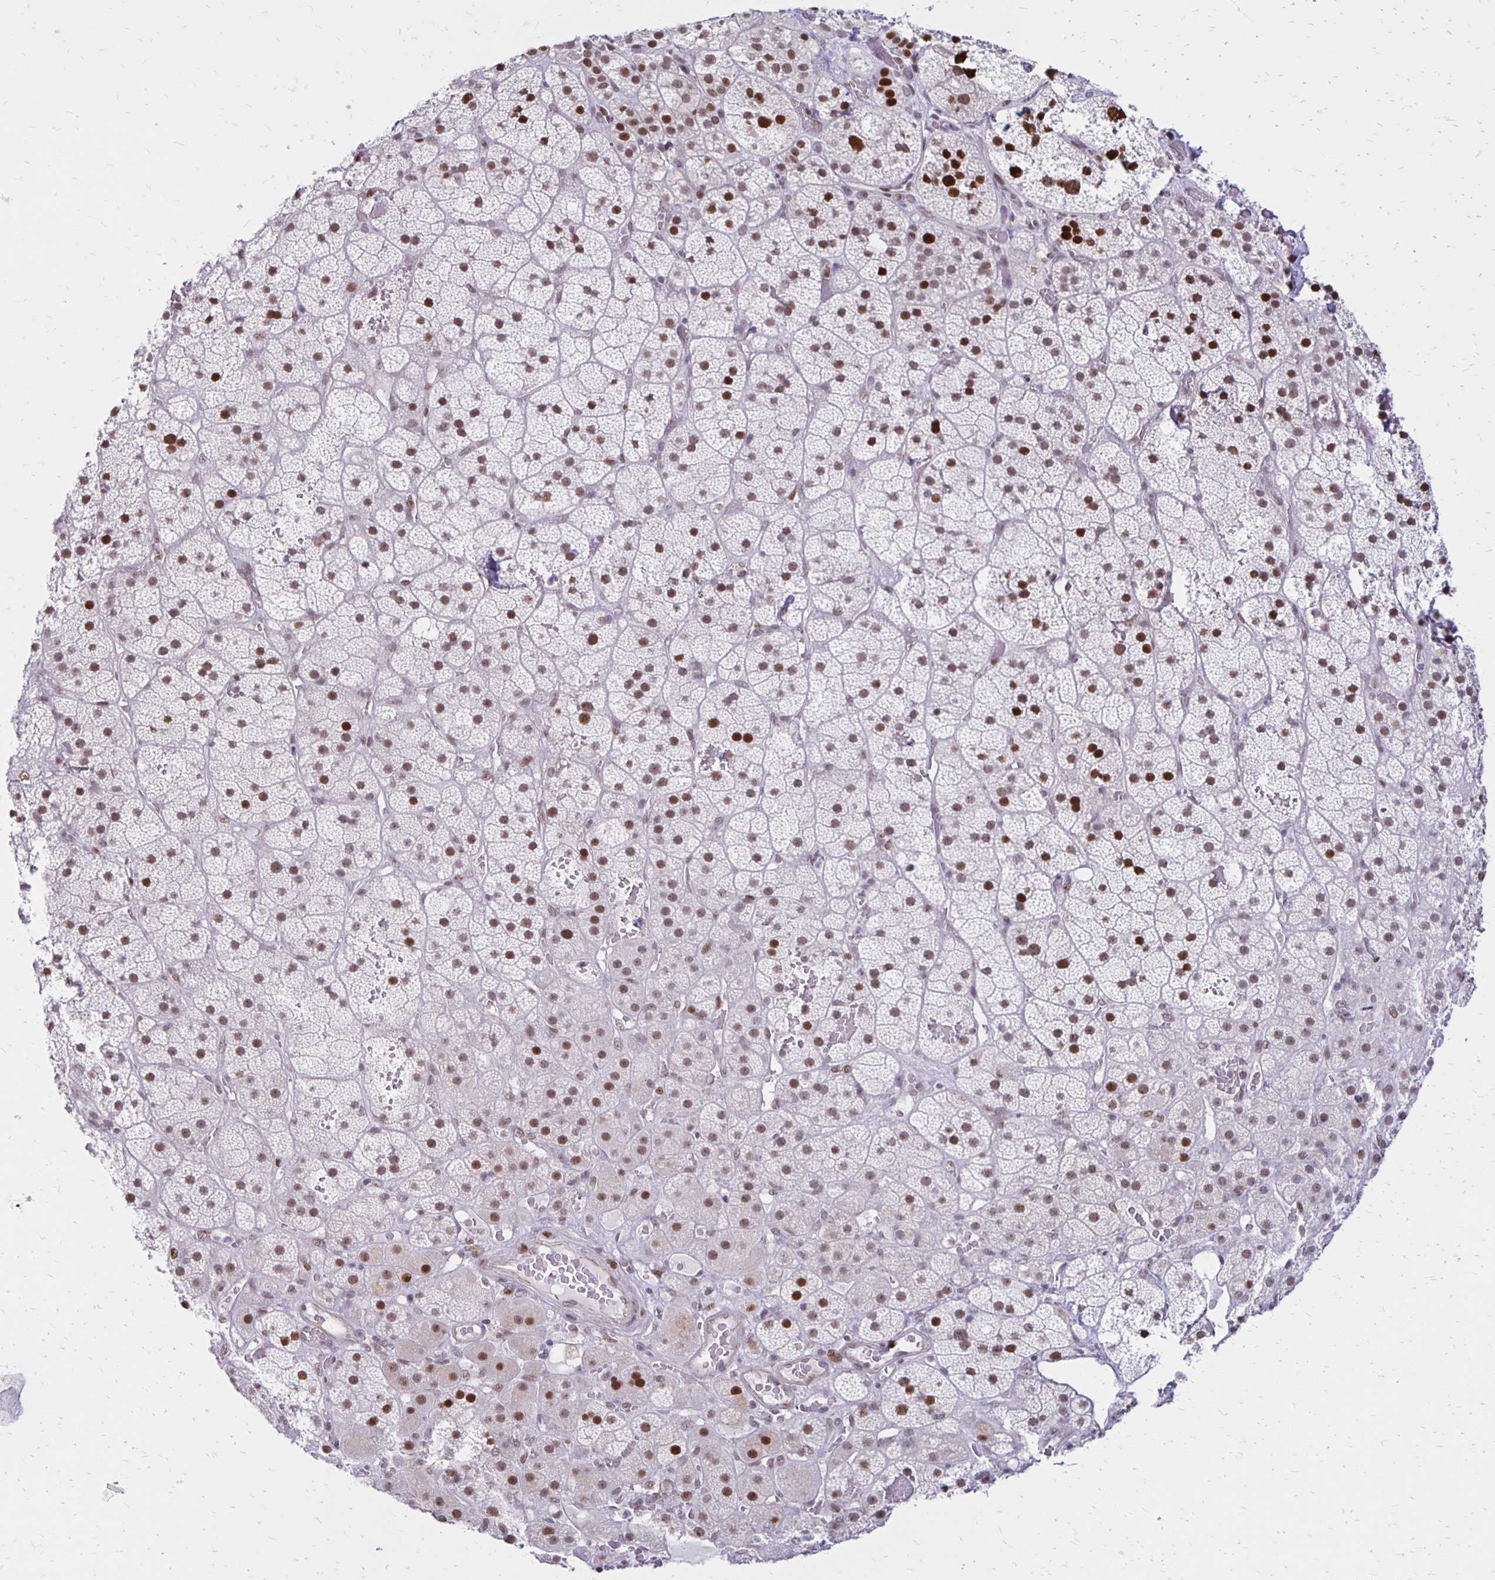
{"staining": {"intensity": "moderate", "quantity": ">75%", "location": "nuclear"}, "tissue": "adrenal gland", "cell_type": "Glandular cells", "image_type": "normal", "snomed": [{"axis": "morphology", "description": "Normal tissue, NOS"}, {"axis": "topography", "description": "Adrenal gland"}], "caption": "Adrenal gland stained with immunohistochemistry (IHC) reveals moderate nuclear positivity in approximately >75% of glandular cells. The staining was performed using DAB to visualize the protein expression in brown, while the nuclei were stained in blue with hematoxylin (Magnification: 20x).", "gene": "DDB2", "patient": {"sex": "male", "age": 57}}